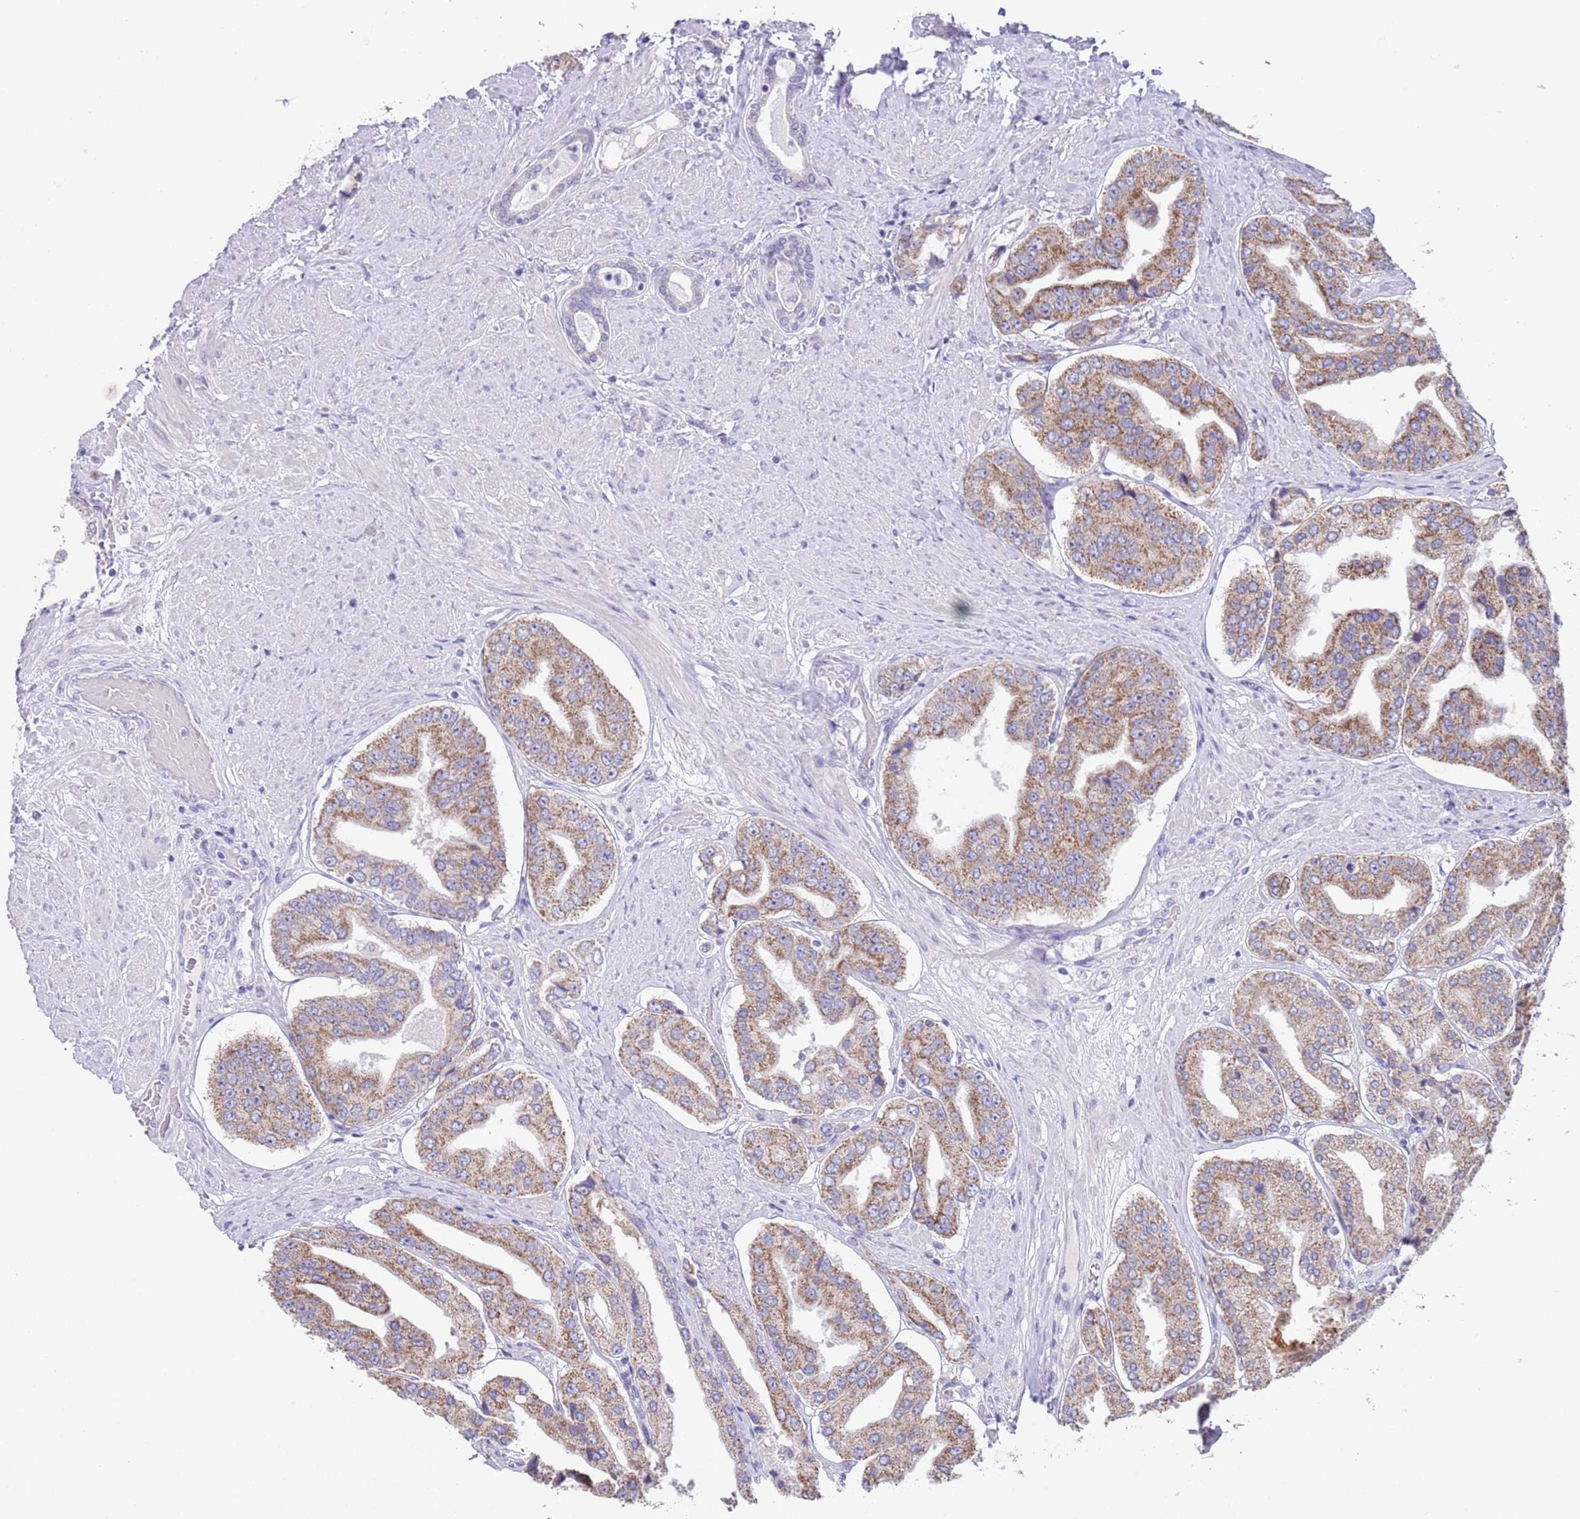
{"staining": {"intensity": "moderate", "quantity": ">75%", "location": "cytoplasmic/membranous"}, "tissue": "prostate cancer", "cell_type": "Tumor cells", "image_type": "cancer", "snomed": [{"axis": "morphology", "description": "Adenocarcinoma, High grade"}, {"axis": "topography", "description": "Prostate"}], "caption": "Tumor cells reveal moderate cytoplasmic/membranous staining in approximately >75% of cells in prostate cancer (adenocarcinoma (high-grade)).", "gene": "SPIRE2", "patient": {"sex": "male", "age": 63}}